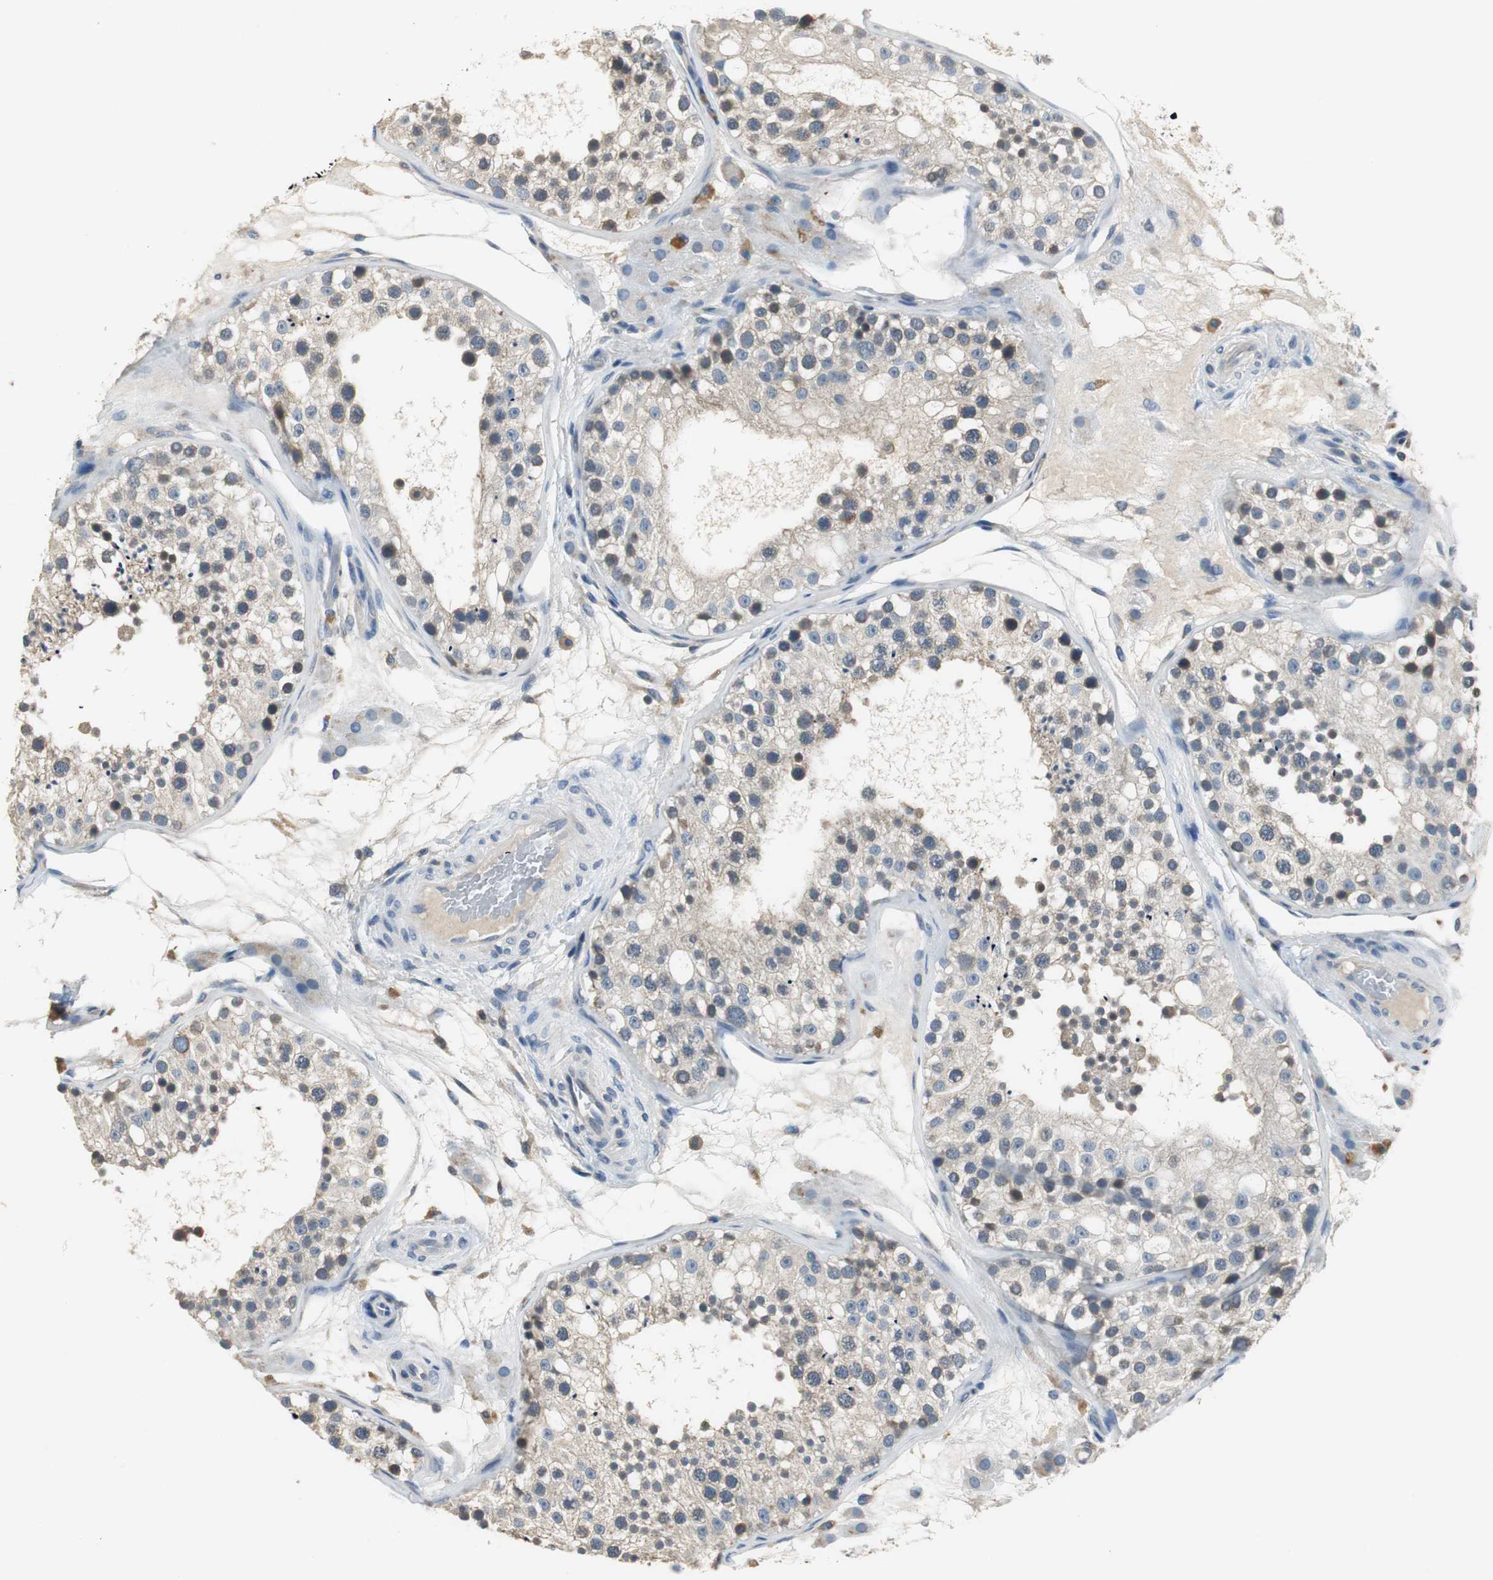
{"staining": {"intensity": "moderate", "quantity": "<25%", "location": "nuclear"}, "tissue": "testis", "cell_type": "Cells in seminiferous ducts", "image_type": "normal", "snomed": [{"axis": "morphology", "description": "Normal tissue, NOS"}, {"axis": "topography", "description": "Testis"}], "caption": "A histopathology image of testis stained for a protein demonstrates moderate nuclear brown staining in cells in seminiferous ducts. (DAB (3,3'-diaminobenzidine) = brown stain, brightfield microscopy at high magnification).", "gene": "MTIF2", "patient": {"sex": "male", "age": 26}}